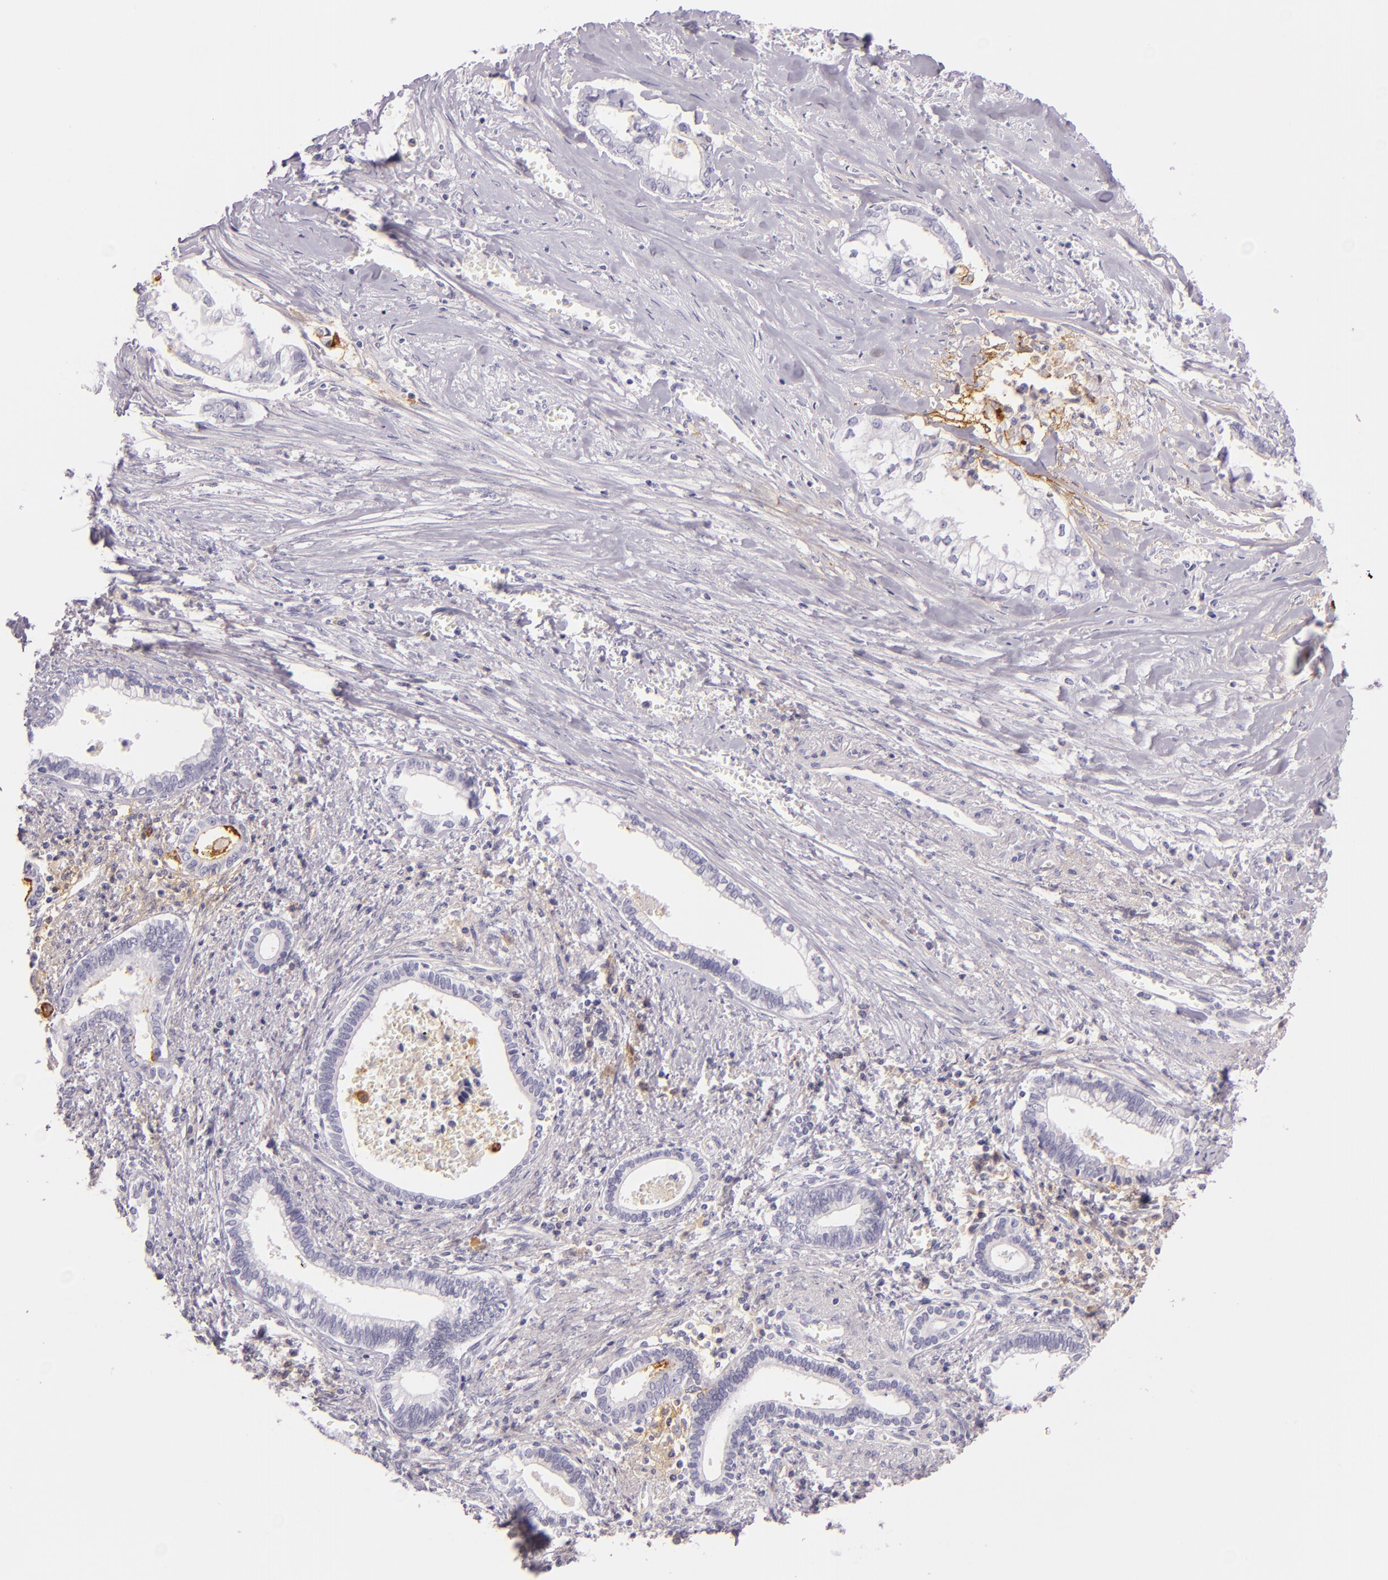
{"staining": {"intensity": "negative", "quantity": "none", "location": "none"}, "tissue": "liver cancer", "cell_type": "Tumor cells", "image_type": "cancer", "snomed": [{"axis": "morphology", "description": "Cholangiocarcinoma"}, {"axis": "topography", "description": "Liver"}], "caption": "Immunohistochemistry of liver cancer (cholangiocarcinoma) demonstrates no staining in tumor cells.", "gene": "ICAM1", "patient": {"sex": "male", "age": 57}}